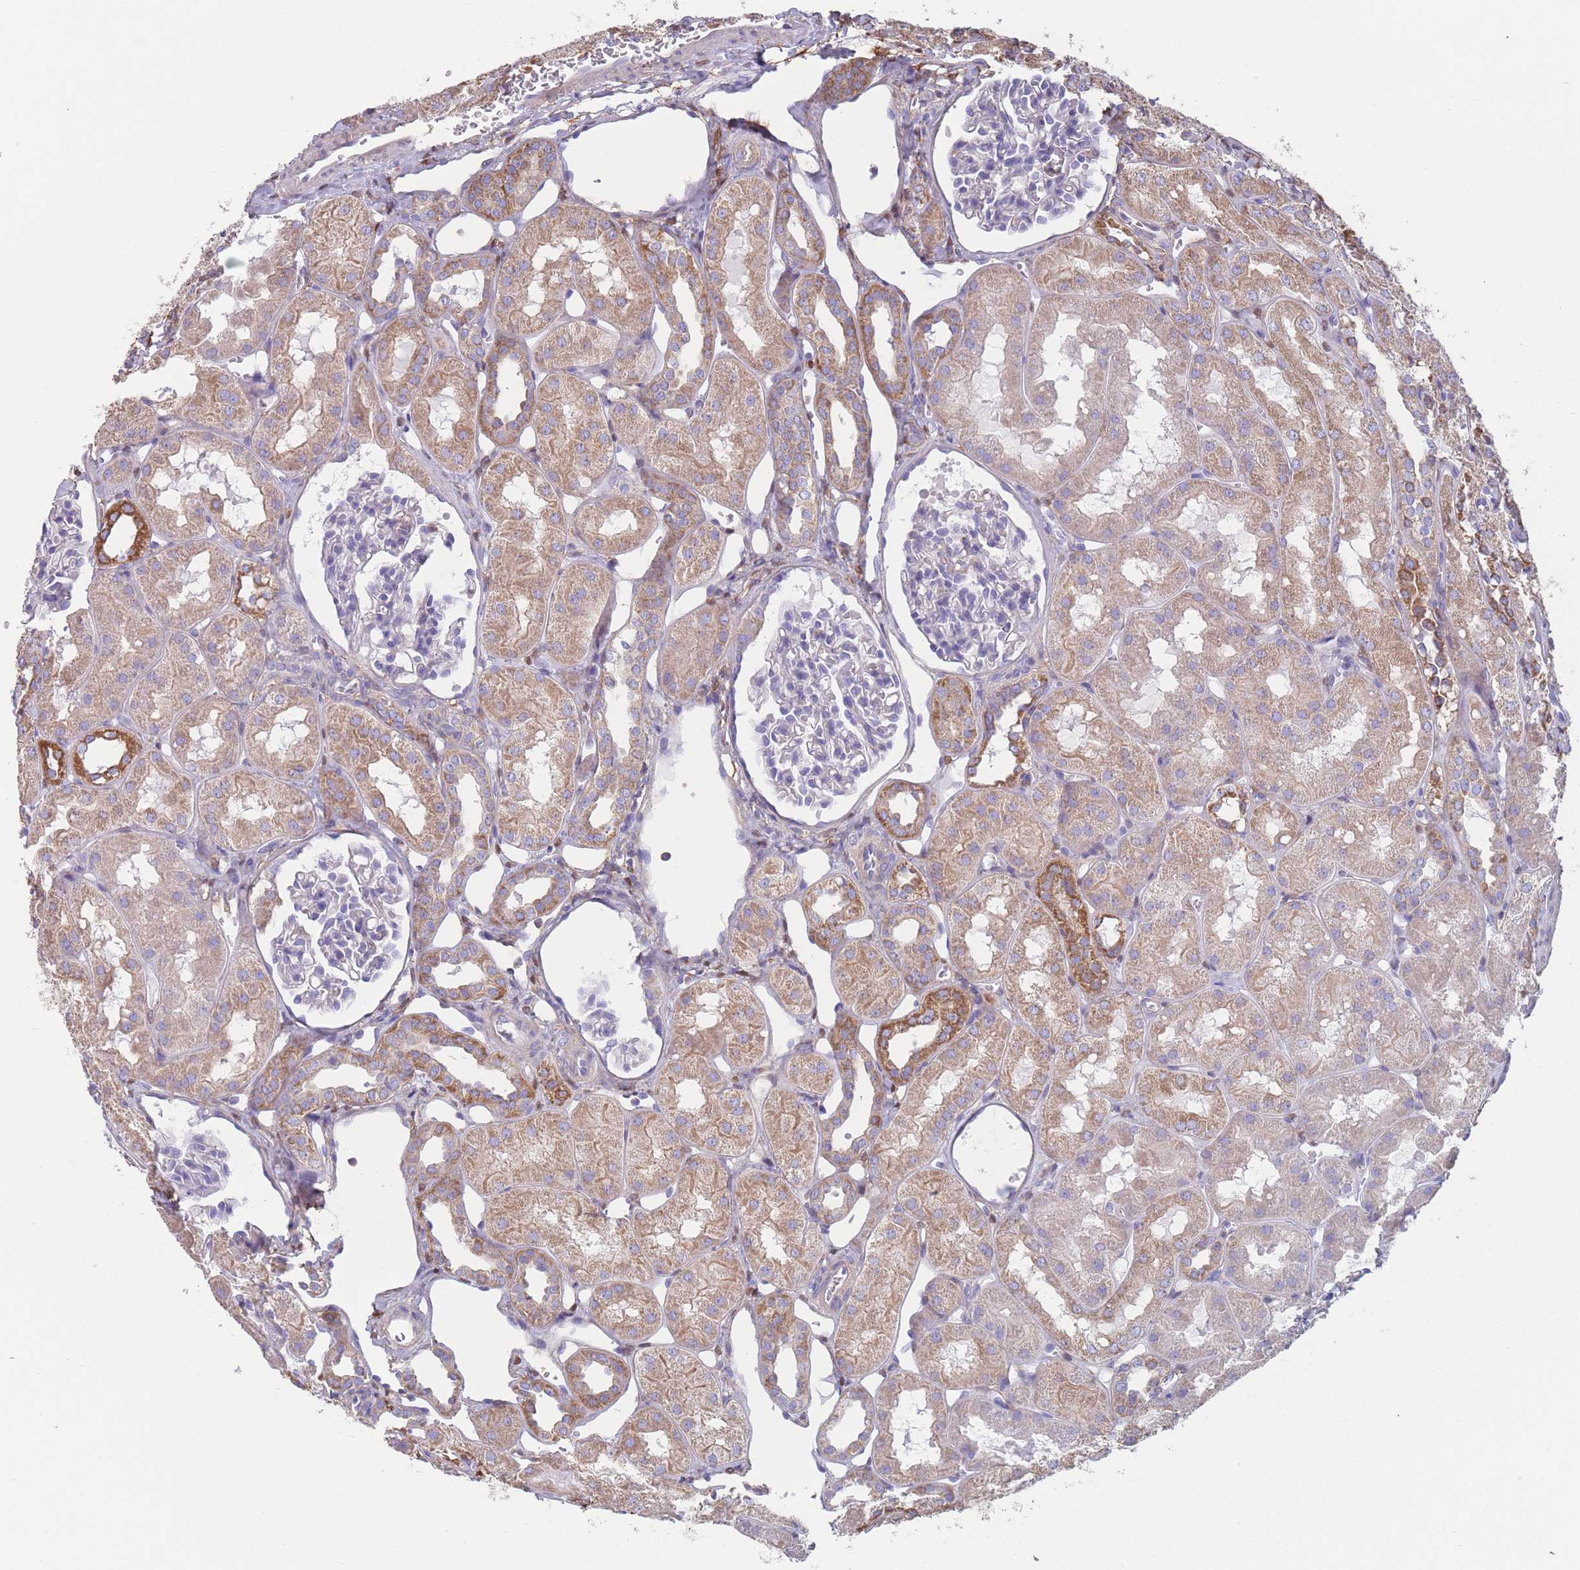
{"staining": {"intensity": "negative", "quantity": "none", "location": "none"}, "tissue": "kidney", "cell_type": "Cells in glomeruli", "image_type": "normal", "snomed": [{"axis": "morphology", "description": "Normal tissue, NOS"}, {"axis": "topography", "description": "Kidney"}, {"axis": "topography", "description": "Urinary bladder"}], "caption": "The histopathology image demonstrates no staining of cells in glomeruli in benign kidney. (DAB IHC with hematoxylin counter stain).", "gene": "ADH1A", "patient": {"sex": "male", "age": 16}}